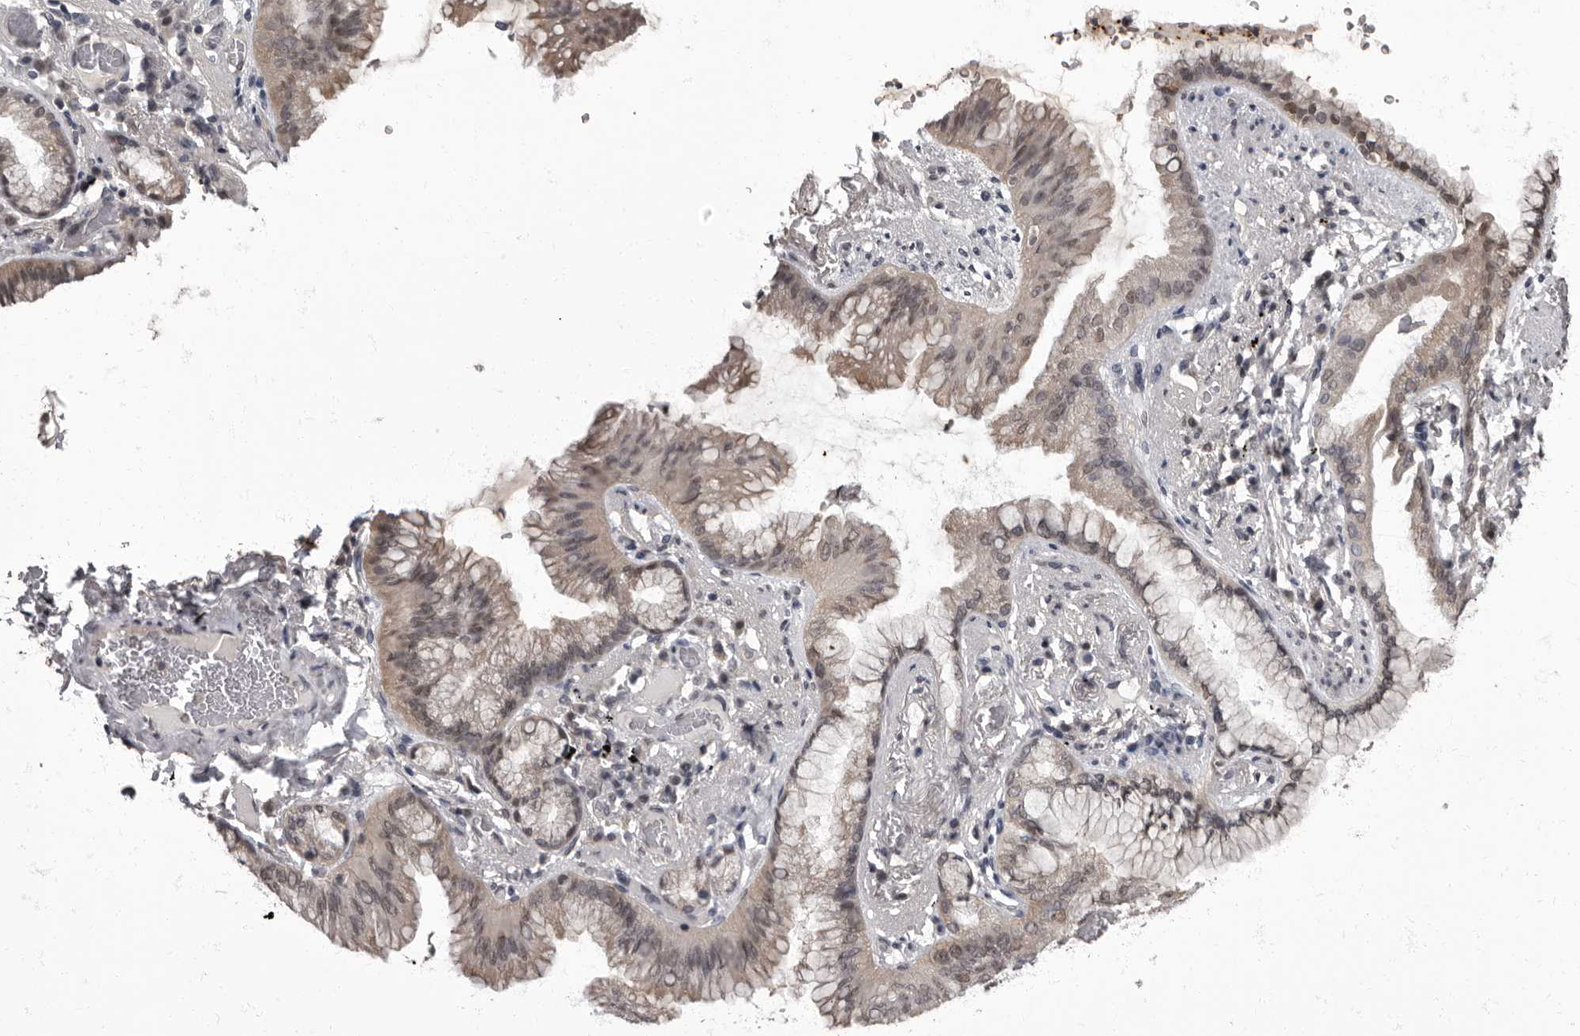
{"staining": {"intensity": "weak", "quantity": "25%-75%", "location": "cytoplasmic/membranous,nuclear"}, "tissue": "lung cancer", "cell_type": "Tumor cells", "image_type": "cancer", "snomed": [{"axis": "morphology", "description": "Adenocarcinoma, NOS"}, {"axis": "topography", "description": "Lung"}], "caption": "Tumor cells display weak cytoplasmic/membranous and nuclear positivity in approximately 25%-75% of cells in adenocarcinoma (lung).", "gene": "C1orf50", "patient": {"sex": "female", "age": 70}}